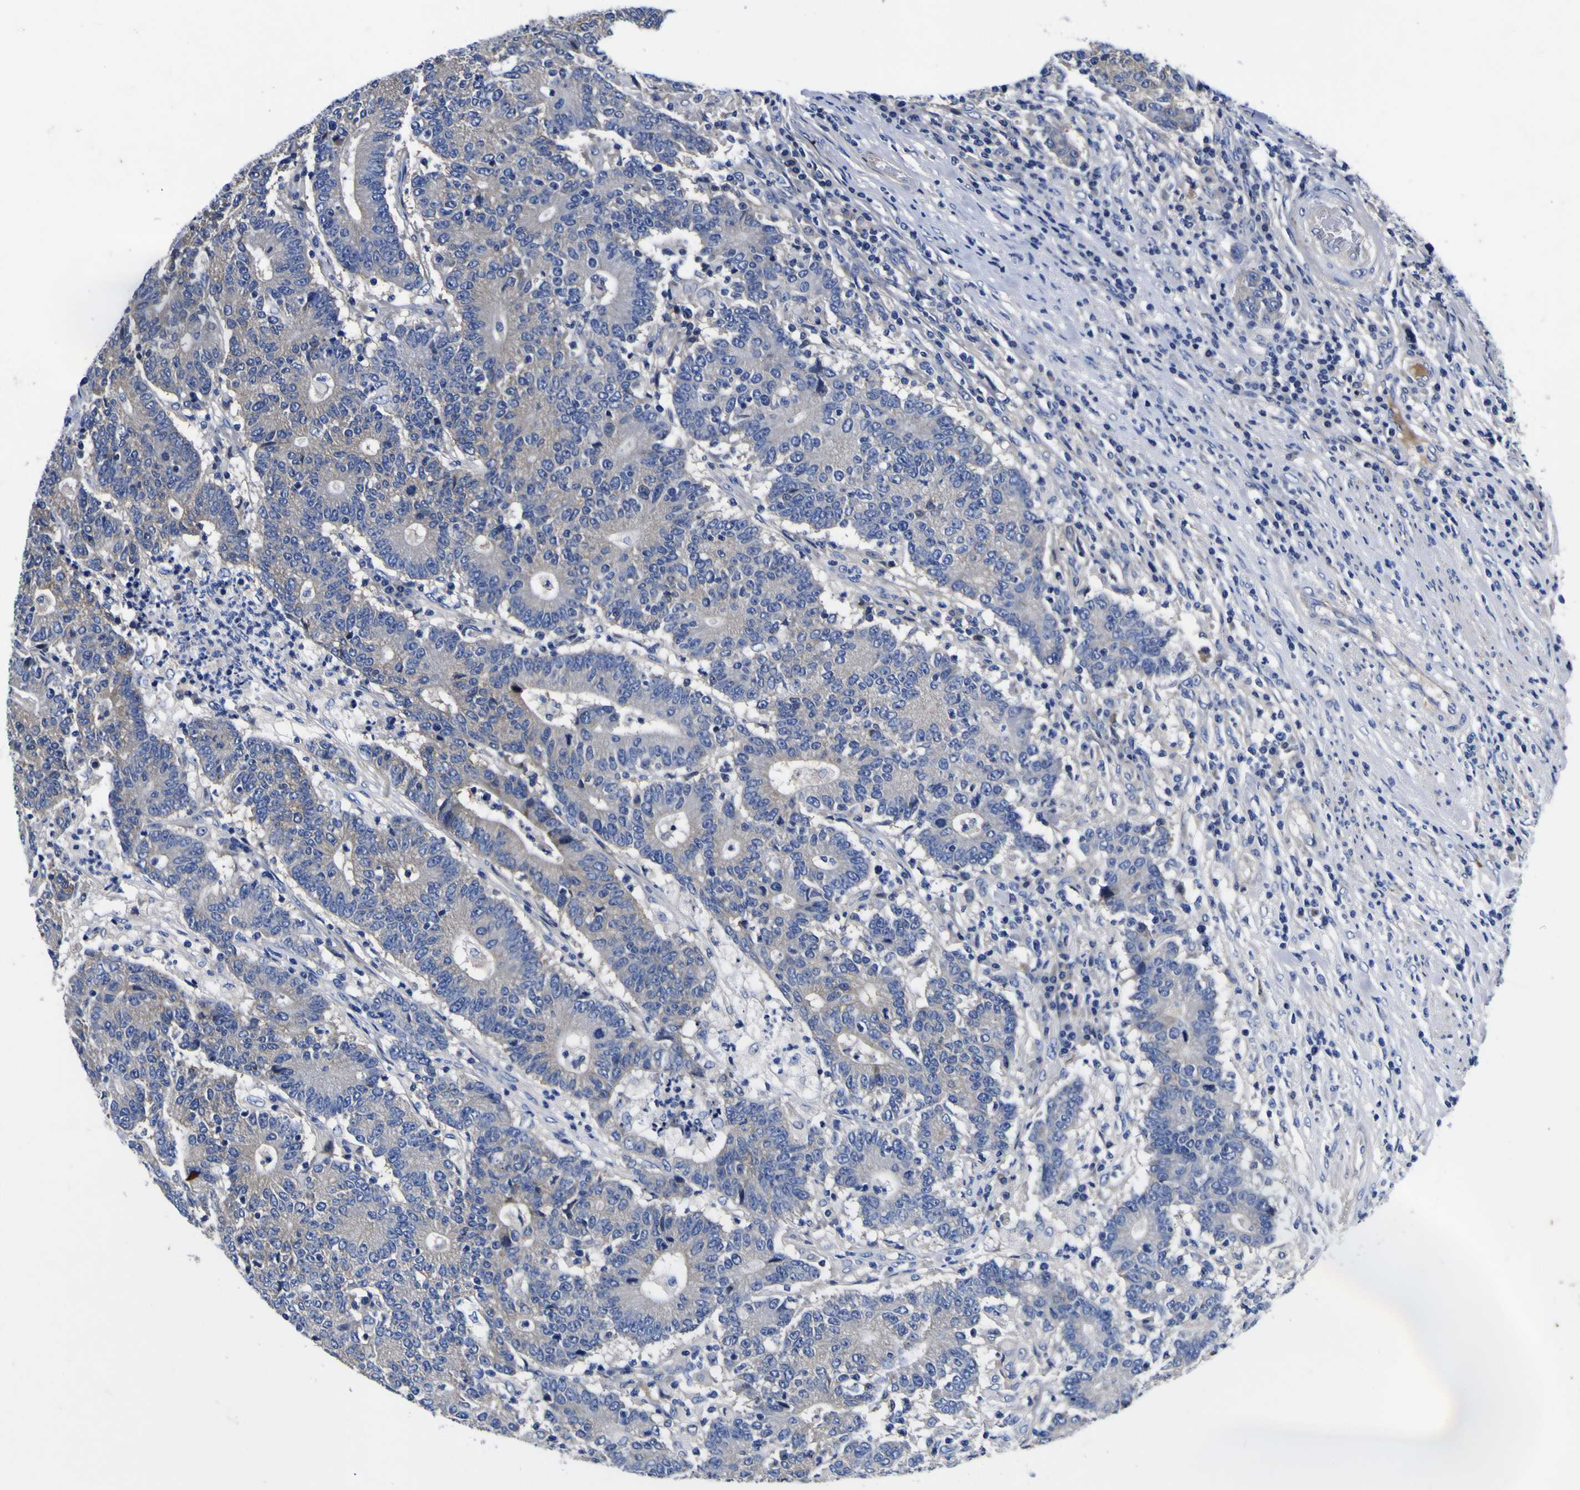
{"staining": {"intensity": "negative", "quantity": "none", "location": "none"}, "tissue": "colorectal cancer", "cell_type": "Tumor cells", "image_type": "cancer", "snomed": [{"axis": "morphology", "description": "Normal tissue, NOS"}, {"axis": "morphology", "description": "Adenocarcinoma, NOS"}, {"axis": "topography", "description": "Colon"}], "caption": "Immunohistochemistry (IHC) image of neoplastic tissue: human colorectal cancer (adenocarcinoma) stained with DAB (3,3'-diaminobenzidine) shows no significant protein staining in tumor cells.", "gene": "VASN", "patient": {"sex": "female", "age": 75}}